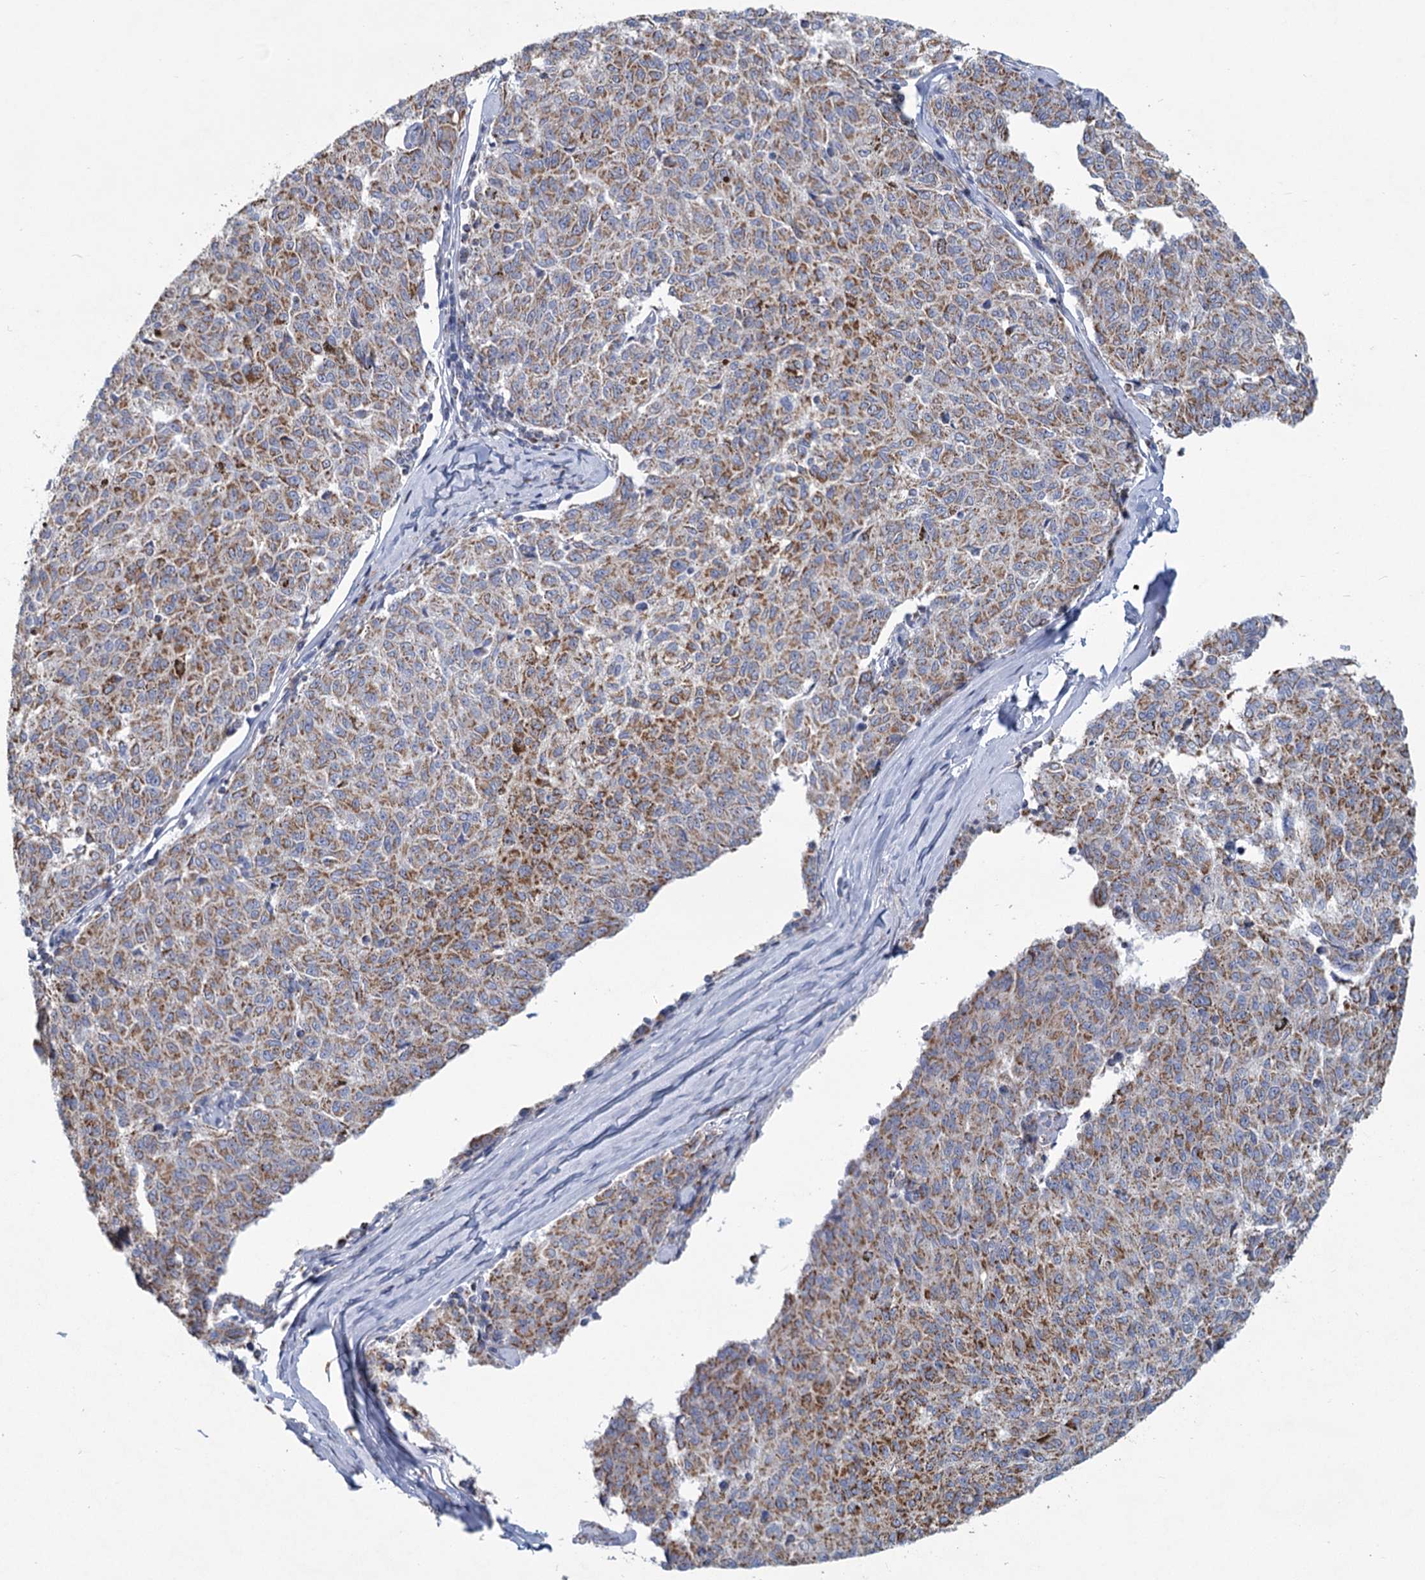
{"staining": {"intensity": "moderate", "quantity": ">75%", "location": "cytoplasmic/membranous"}, "tissue": "melanoma", "cell_type": "Tumor cells", "image_type": "cancer", "snomed": [{"axis": "morphology", "description": "Malignant melanoma, NOS"}, {"axis": "topography", "description": "Skin"}], "caption": "The micrograph exhibits immunohistochemical staining of melanoma. There is moderate cytoplasmic/membranous staining is identified in about >75% of tumor cells. (Stains: DAB in brown, nuclei in blue, Microscopy: brightfield microscopy at high magnification).", "gene": "NDUFC2", "patient": {"sex": "female", "age": 72}}